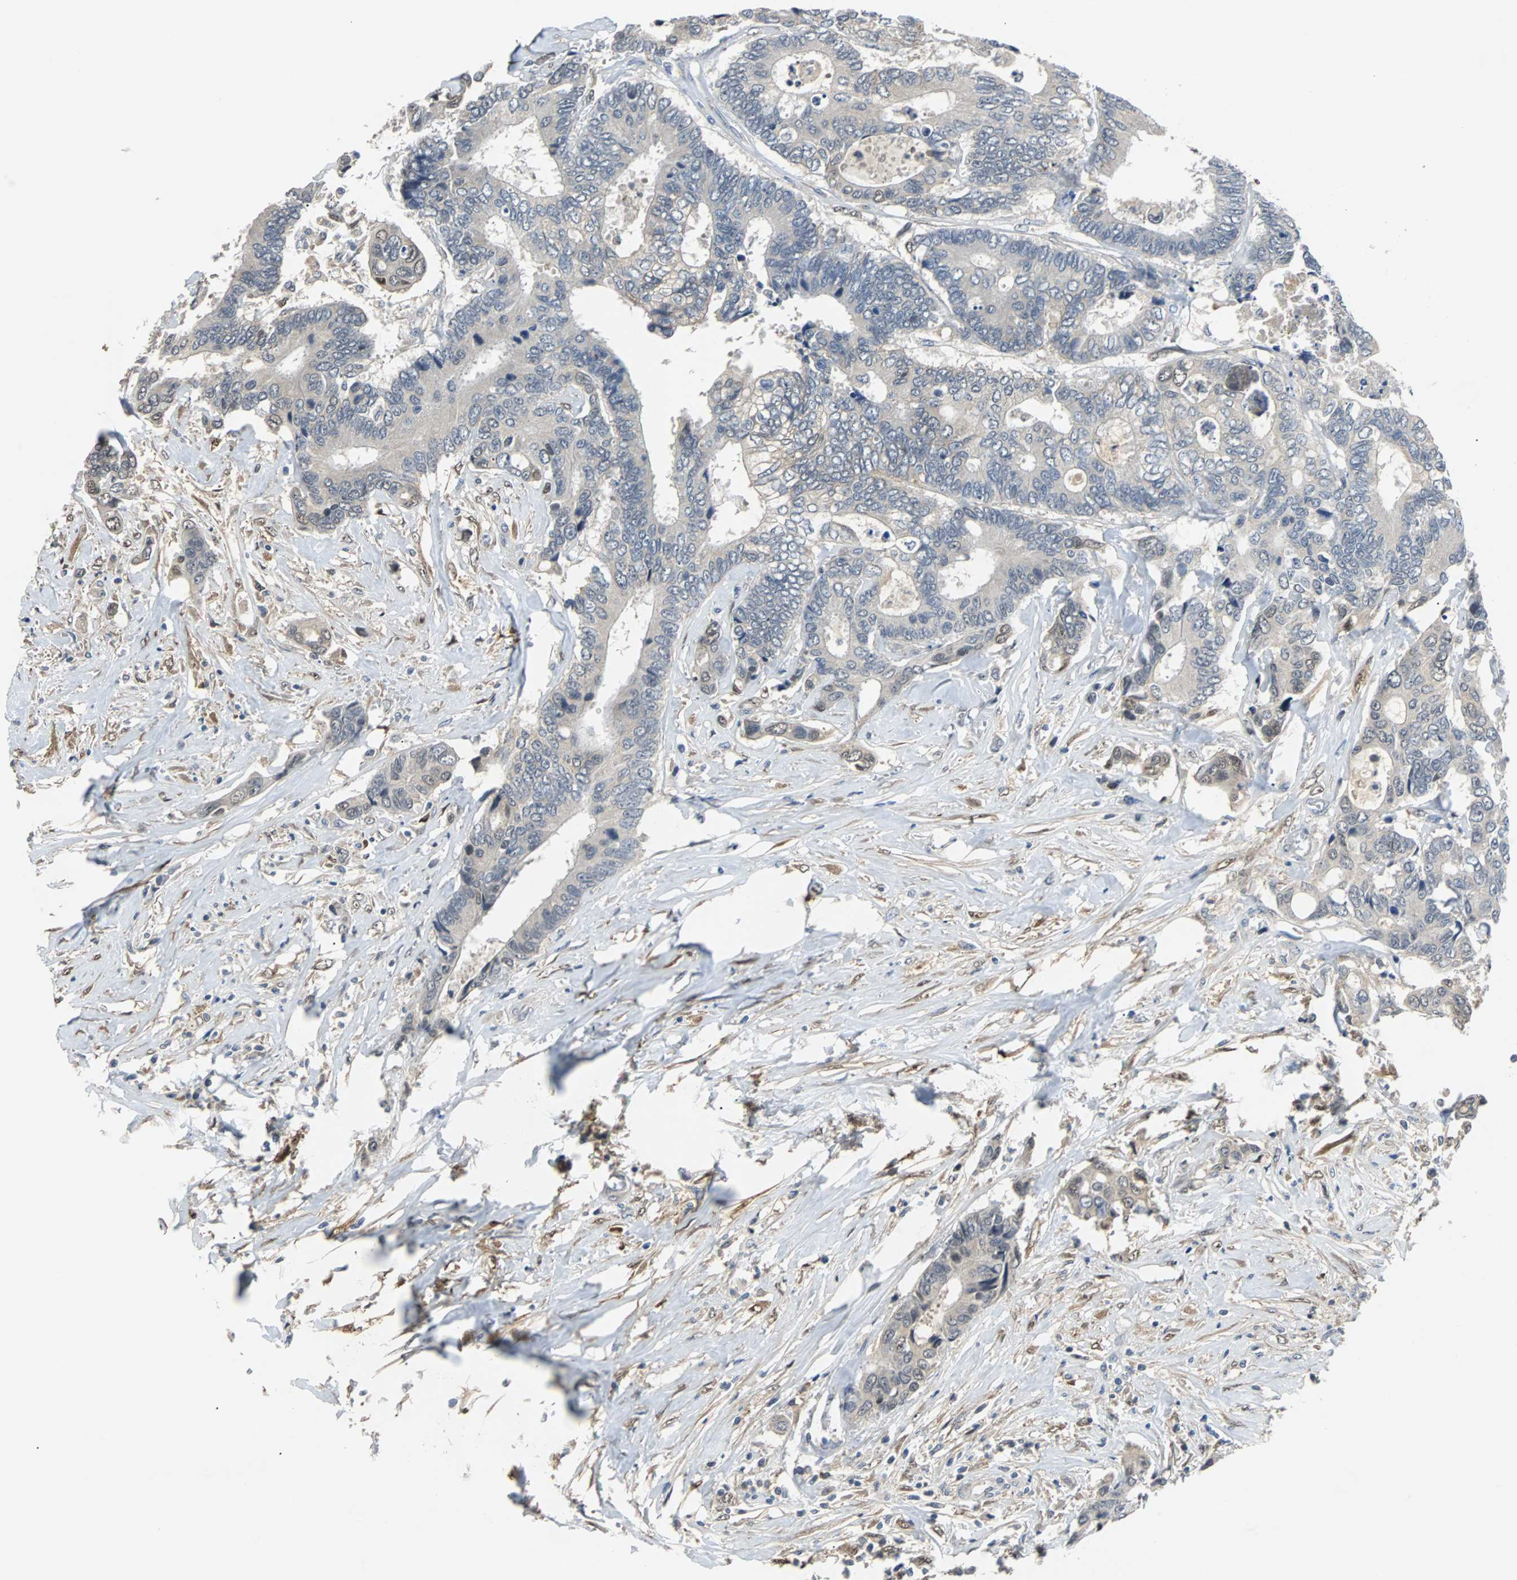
{"staining": {"intensity": "negative", "quantity": "none", "location": "none"}, "tissue": "colorectal cancer", "cell_type": "Tumor cells", "image_type": "cancer", "snomed": [{"axis": "morphology", "description": "Adenocarcinoma, NOS"}, {"axis": "topography", "description": "Rectum"}], "caption": "High power microscopy micrograph of an immunohistochemistry image of colorectal cancer (adenocarcinoma), revealing no significant expression in tumor cells.", "gene": "FHL2", "patient": {"sex": "male", "age": 55}}